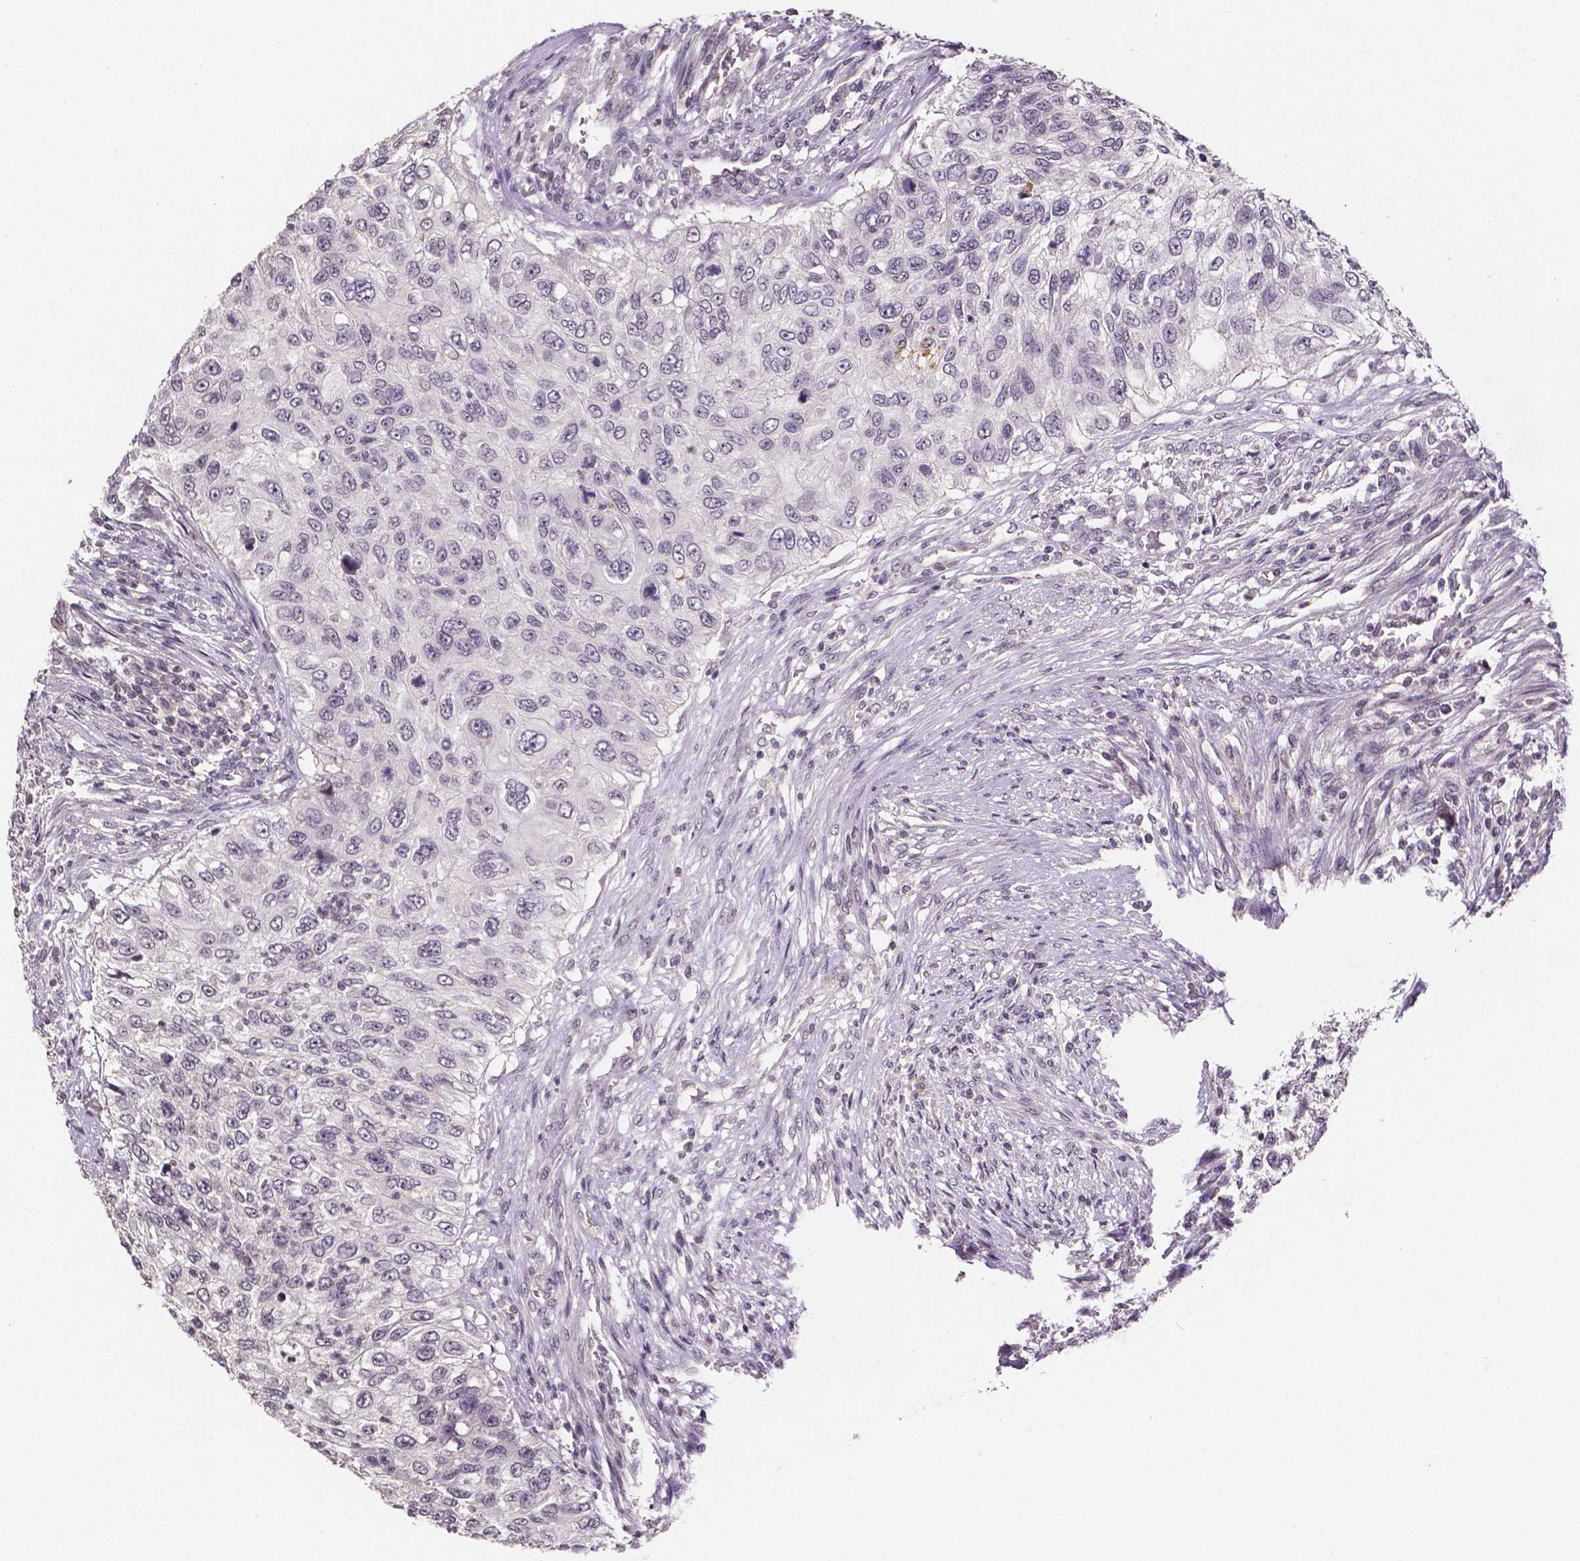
{"staining": {"intensity": "negative", "quantity": "none", "location": "none"}, "tissue": "urothelial cancer", "cell_type": "Tumor cells", "image_type": "cancer", "snomed": [{"axis": "morphology", "description": "Urothelial carcinoma, High grade"}, {"axis": "topography", "description": "Urinary bladder"}], "caption": "High magnification brightfield microscopy of urothelial cancer stained with DAB (brown) and counterstained with hematoxylin (blue): tumor cells show no significant staining.", "gene": "NRGN", "patient": {"sex": "female", "age": 60}}